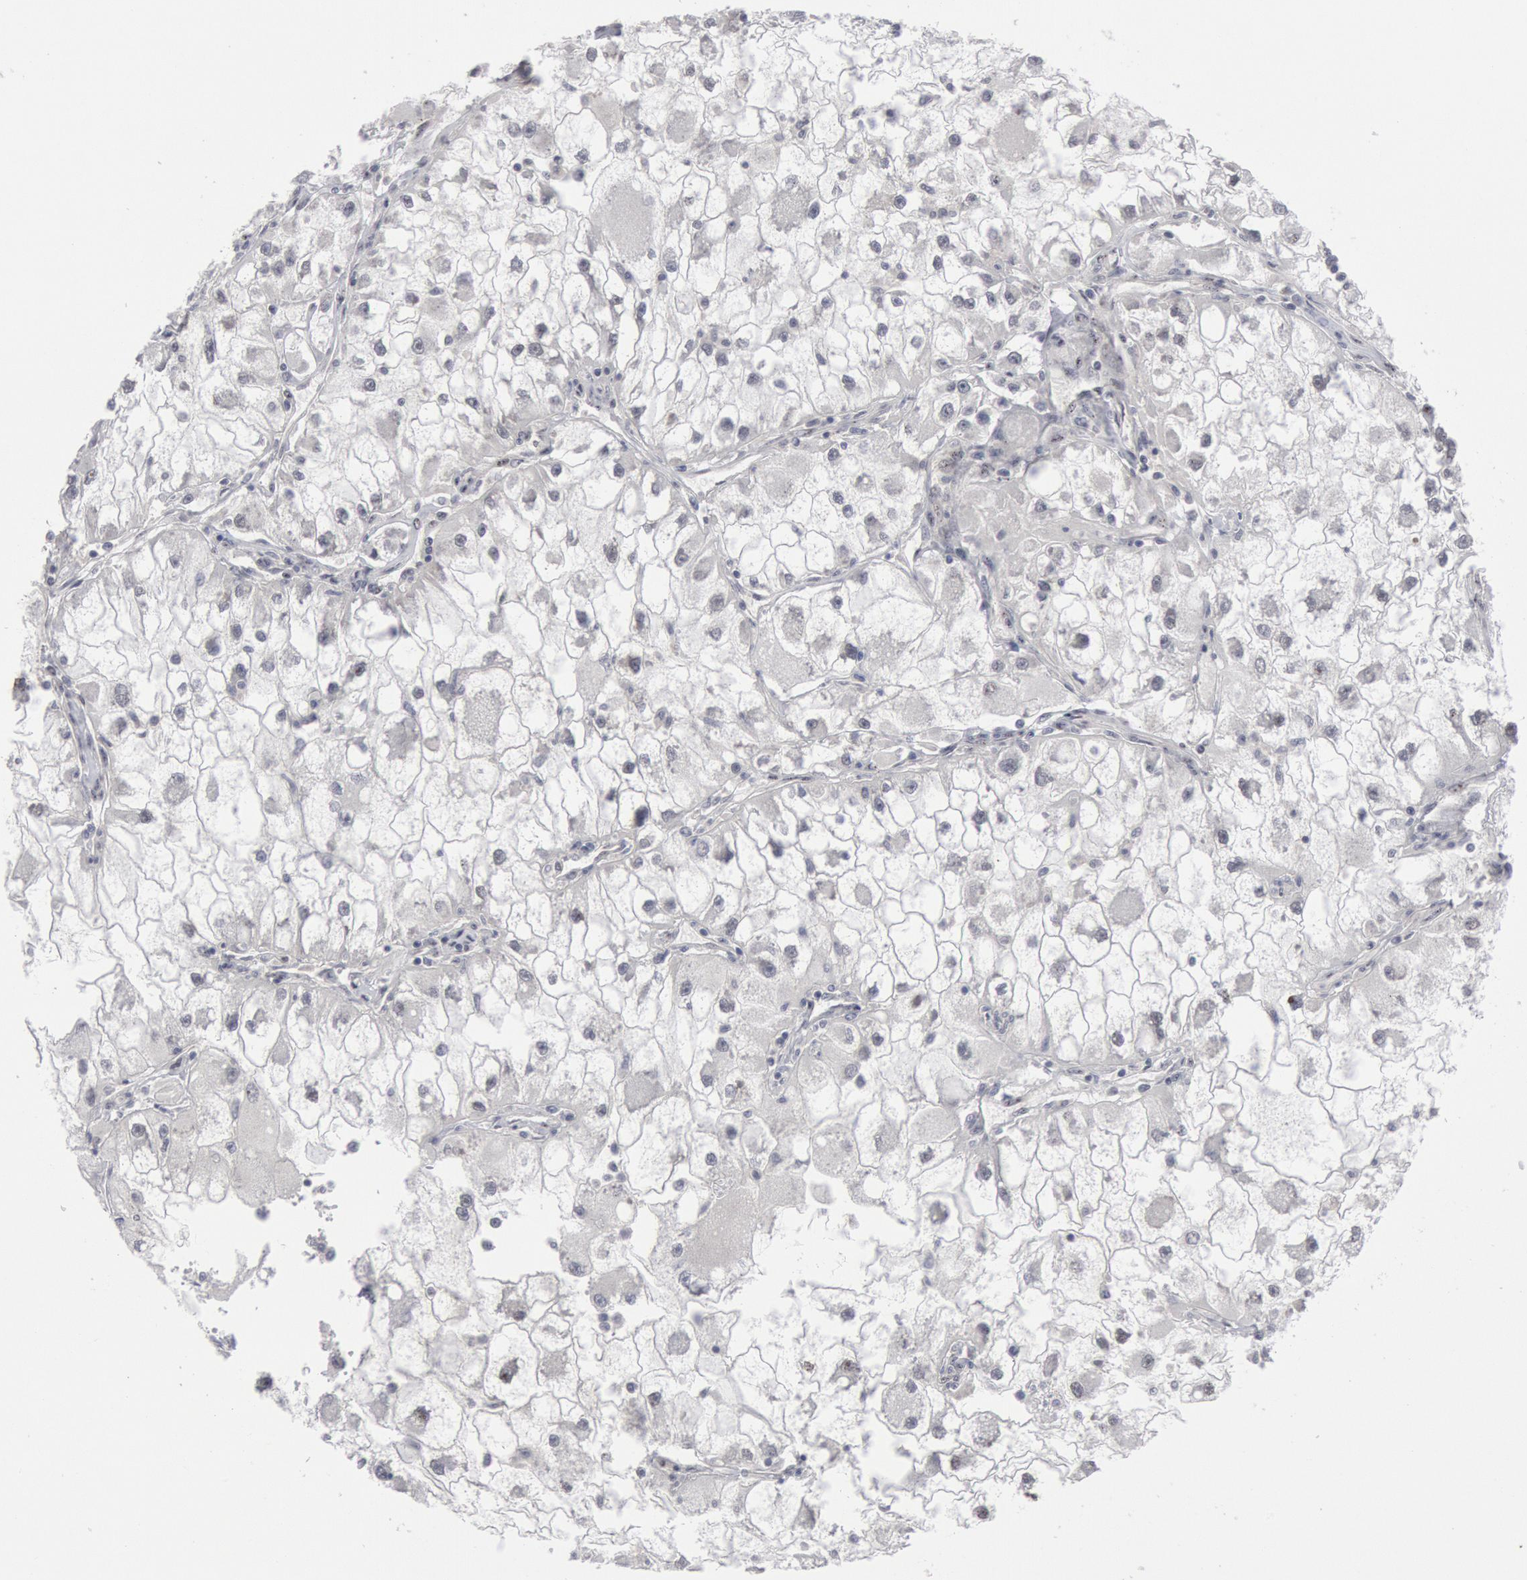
{"staining": {"intensity": "negative", "quantity": "none", "location": "none"}, "tissue": "renal cancer", "cell_type": "Tumor cells", "image_type": "cancer", "snomed": [{"axis": "morphology", "description": "Adenocarcinoma, NOS"}, {"axis": "topography", "description": "Kidney"}], "caption": "High power microscopy photomicrograph of an IHC image of adenocarcinoma (renal), revealing no significant staining in tumor cells.", "gene": "FOXO1", "patient": {"sex": "female", "age": 73}}